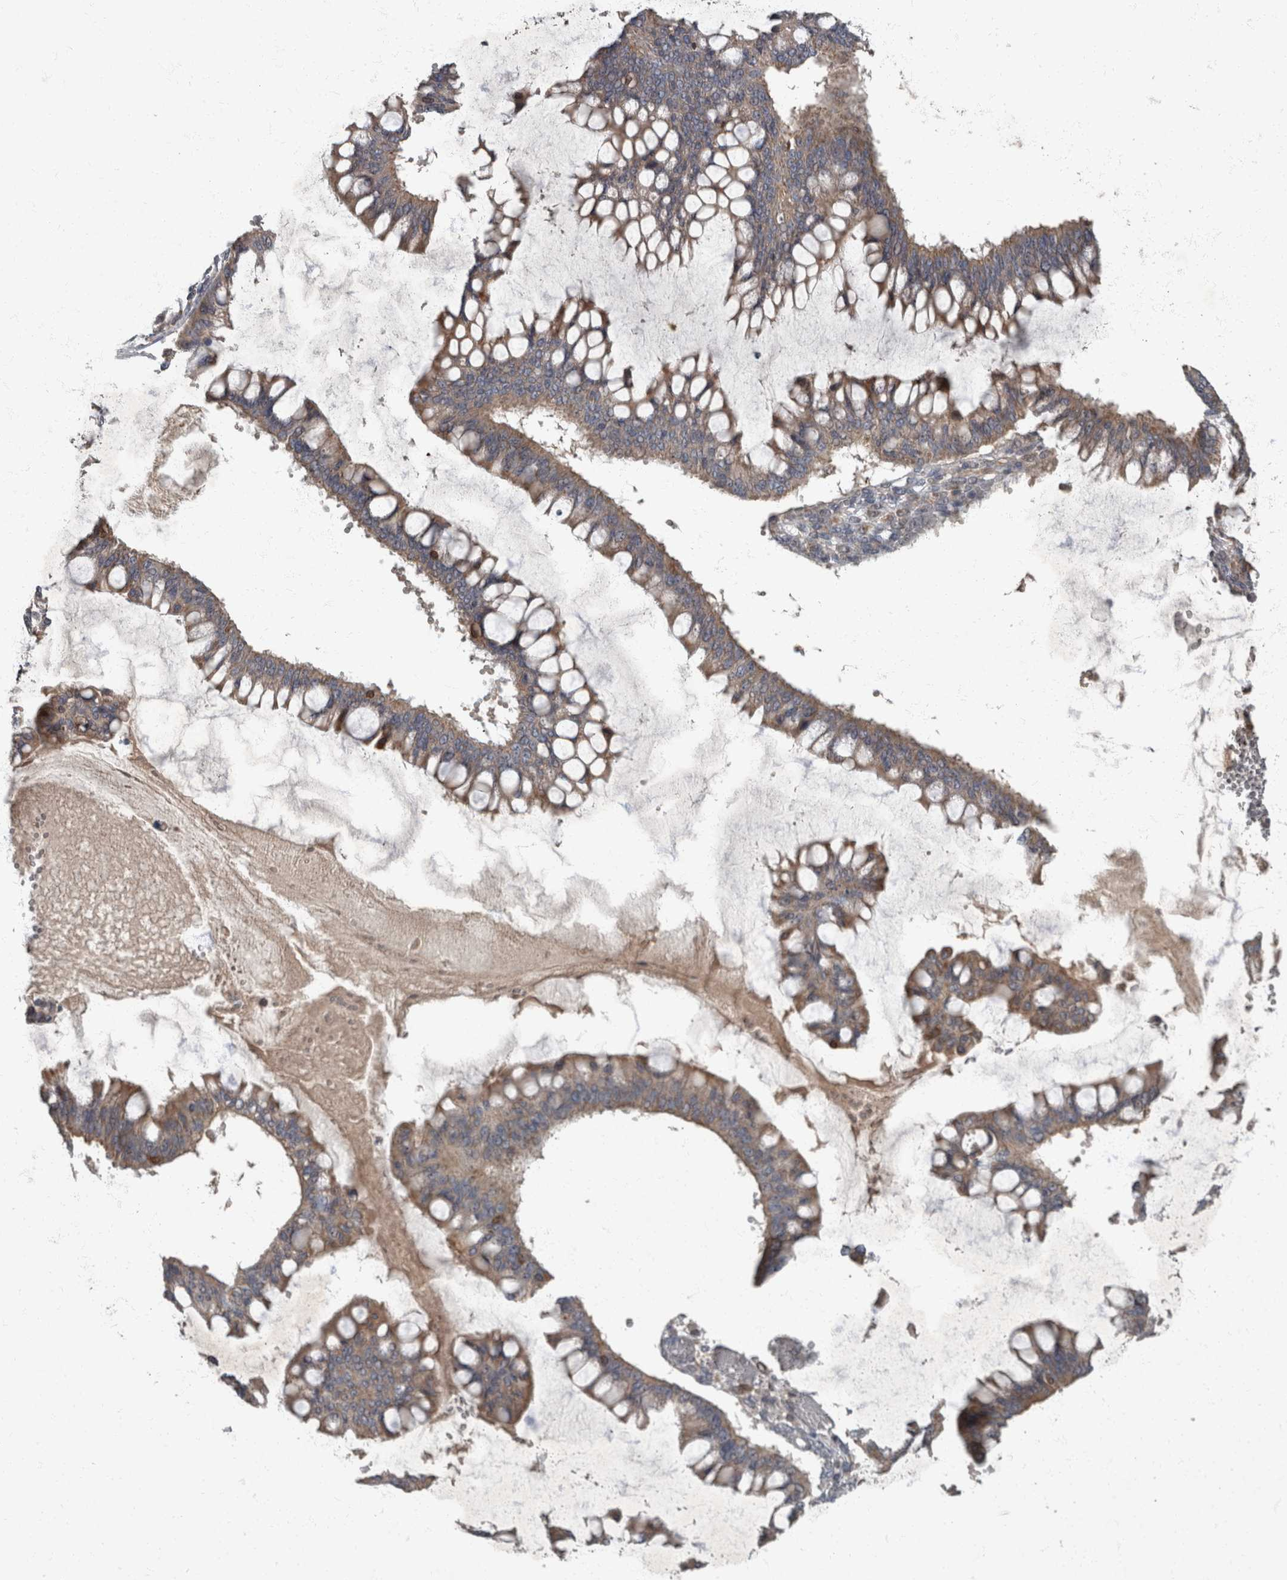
{"staining": {"intensity": "weak", "quantity": "25%-75%", "location": "cytoplasmic/membranous"}, "tissue": "ovarian cancer", "cell_type": "Tumor cells", "image_type": "cancer", "snomed": [{"axis": "morphology", "description": "Cystadenocarcinoma, mucinous, NOS"}, {"axis": "topography", "description": "Ovary"}], "caption": "Protein expression analysis of mucinous cystadenocarcinoma (ovarian) shows weak cytoplasmic/membranous positivity in about 25%-75% of tumor cells. (Stains: DAB in brown, nuclei in blue, Microscopy: brightfield microscopy at high magnification).", "gene": "PPP1R3C", "patient": {"sex": "female", "age": 73}}